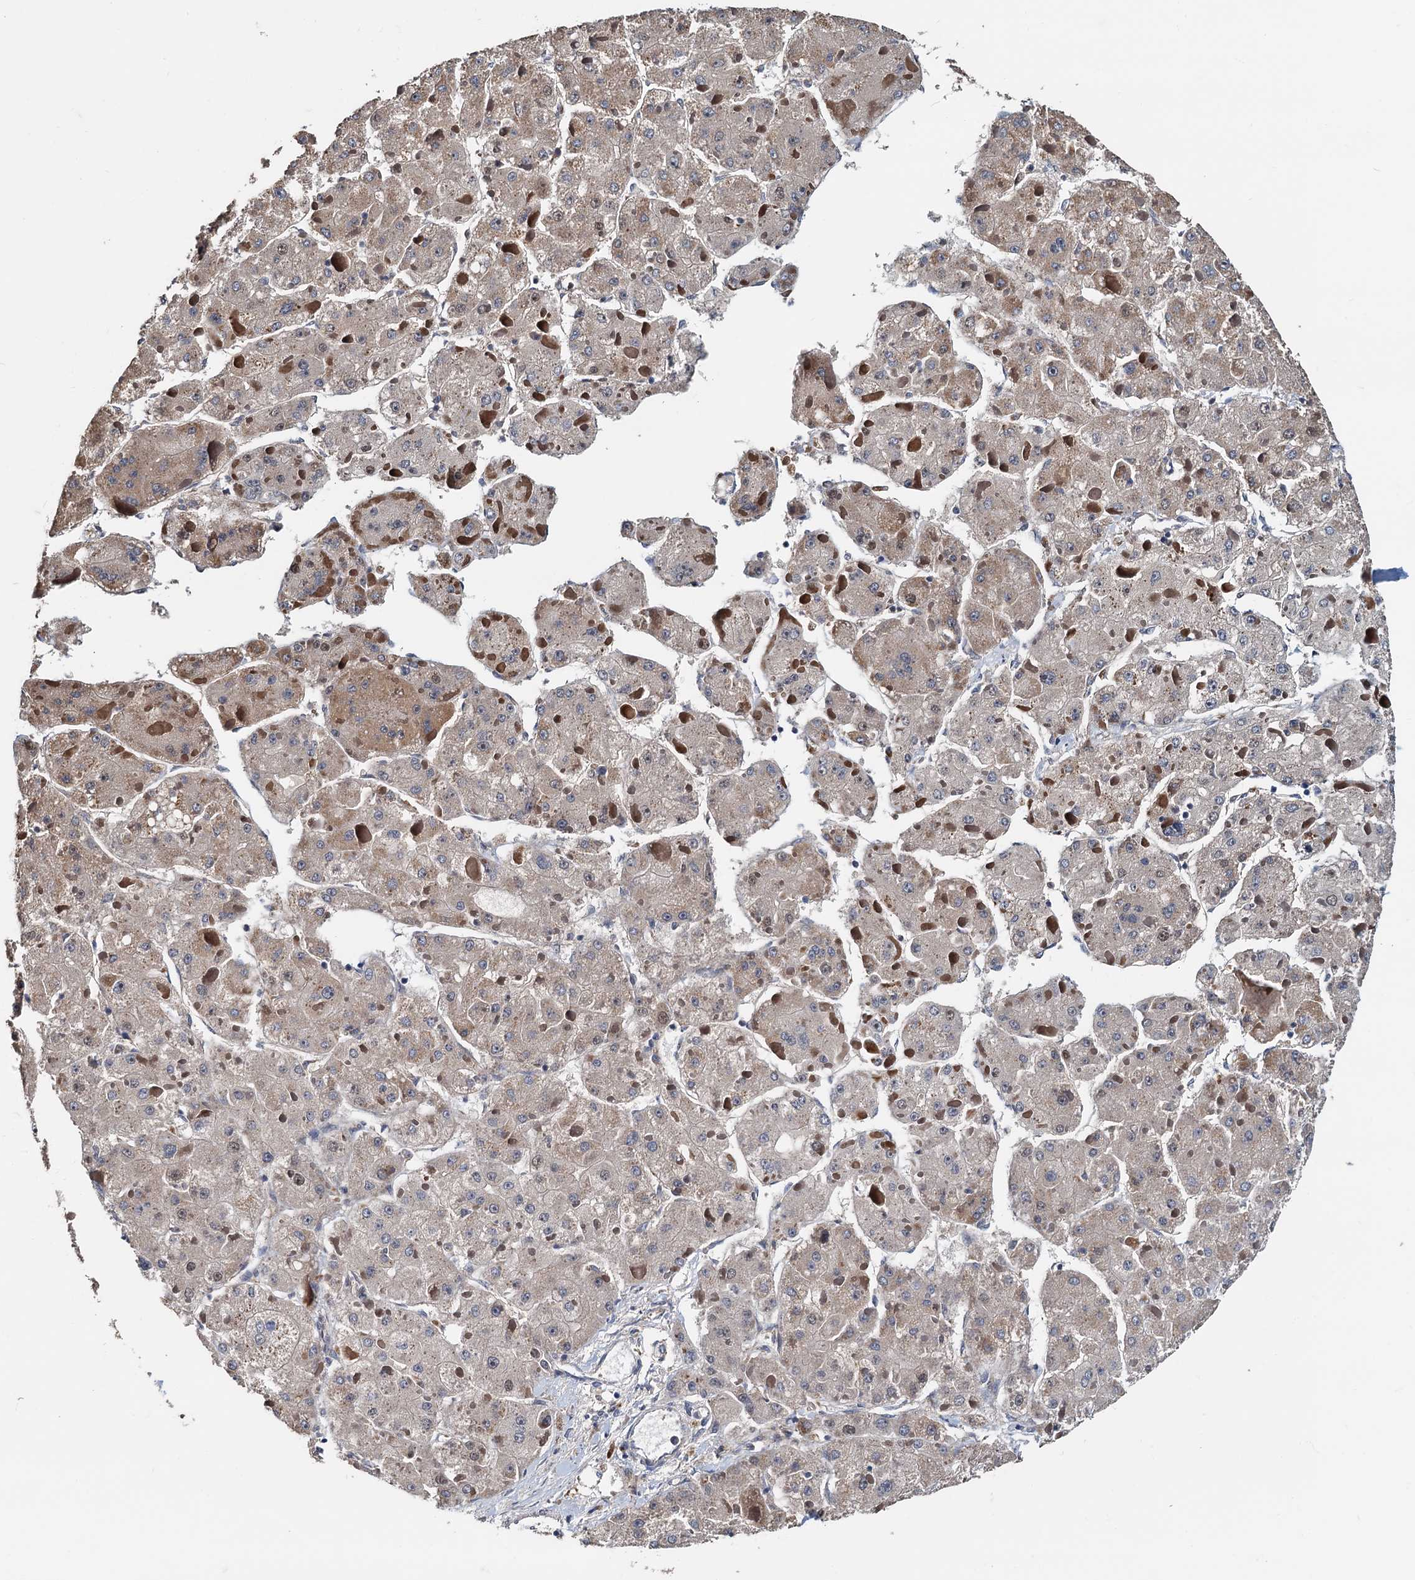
{"staining": {"intensity": "moderate", "quantity": "25%-75%", "location": "cytoplasmic/membranous"}, "tissue": "liver cancer", "cell_type": "Tumor cells", "image_type": "cancer", "snomed": [{"axis": "morphology", "description": "Carcinoma, Hepatocellular, NOS"}, {"axis": "topography", "description": "Liver"}], "caption": "Brown immunohistochemical staining in liver cancer shows moderate cytoplasmic/membranous positivity in approximately 25%-75% of tumor cells. (DAB (3,3'-diaminobenzidine) IHC with brightfield microscopy, high magnification).", "gene": "MCMBP", "patient": {"sex": "female", "age": 73}}